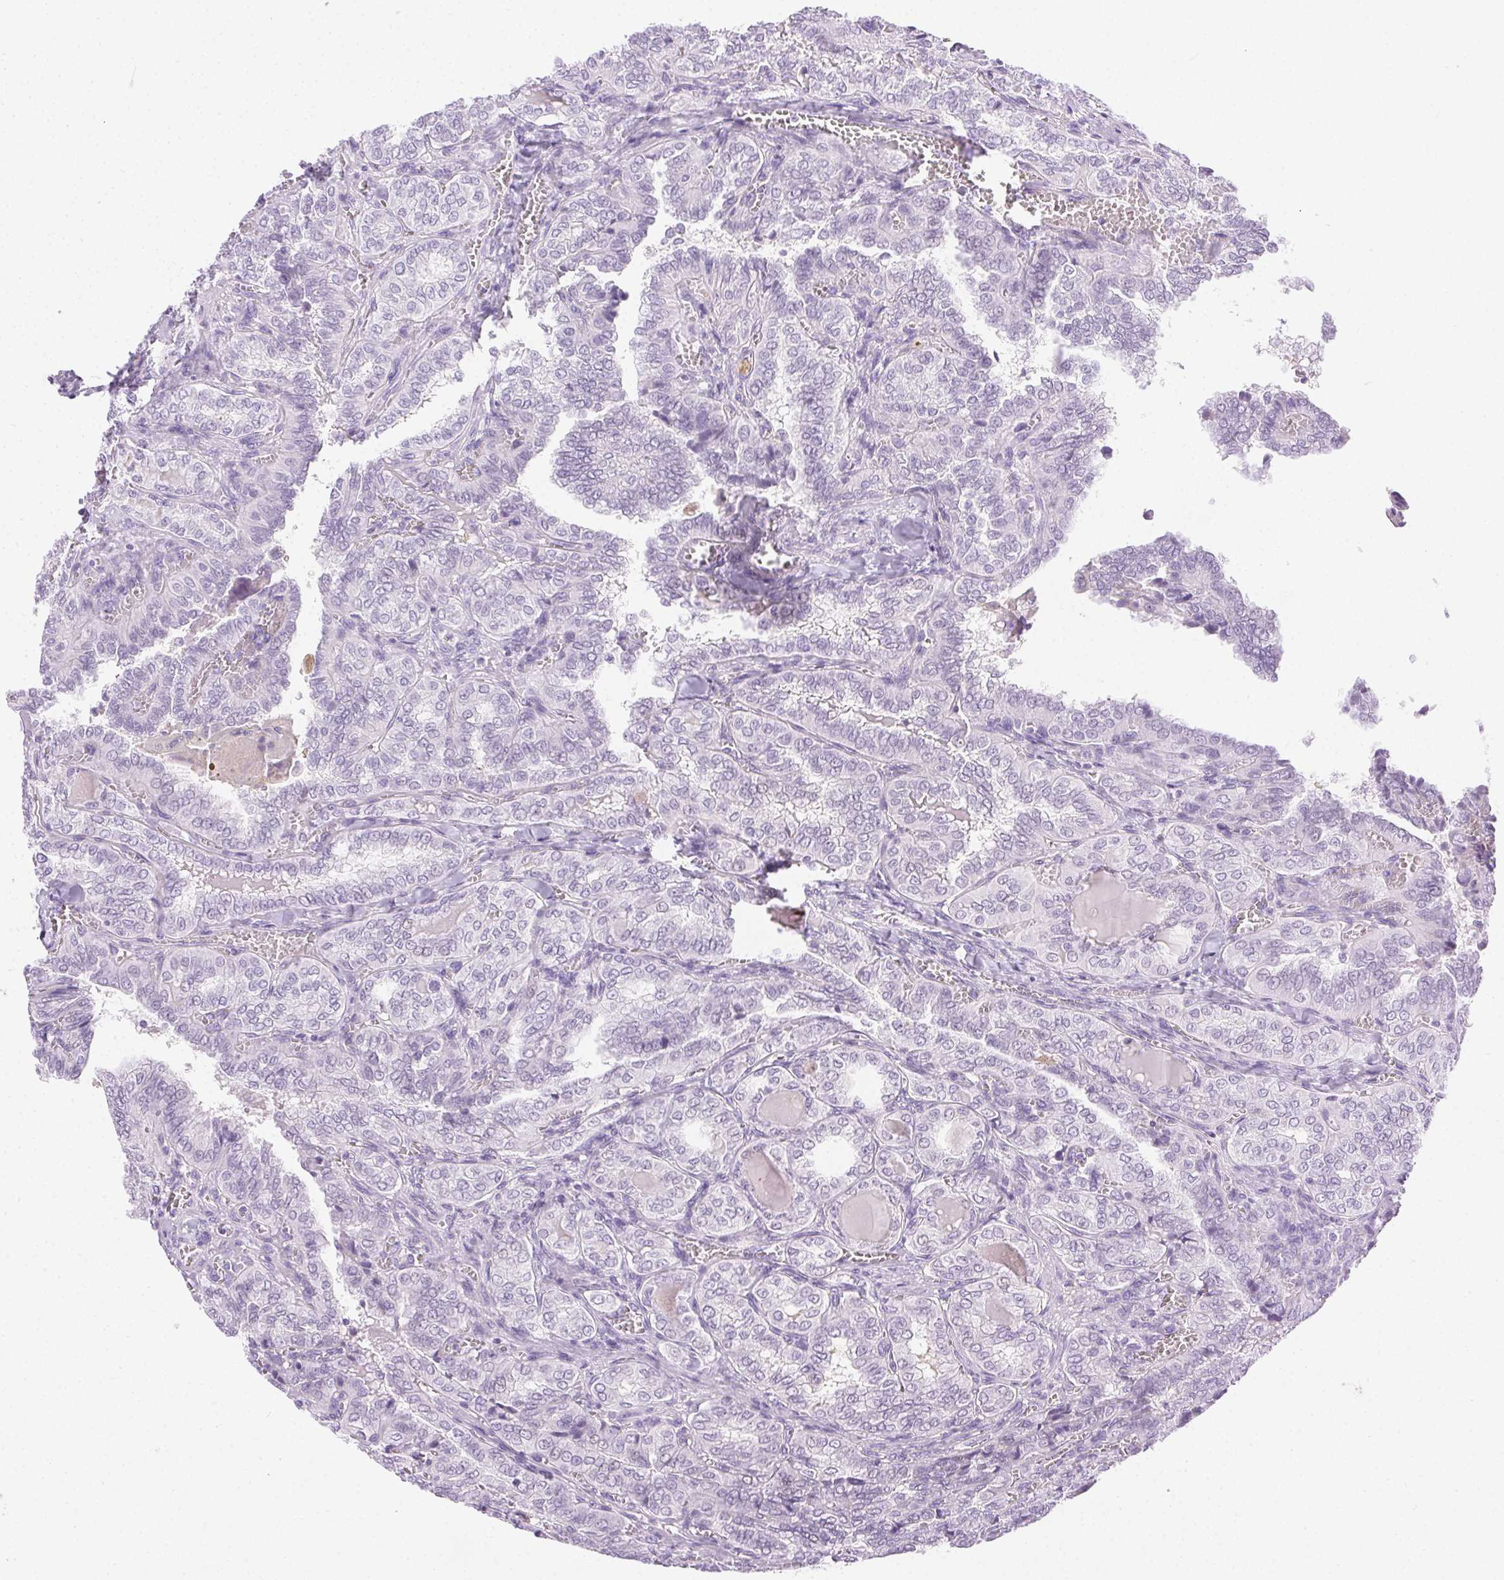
{"staining": {"intensity": "negative", "quantity": "none", "location": "none"}, "tissue": "thyroid cancer", "cell_type": "Tumor cells", "image_type": "cancer", "snomed": [{"axis": "morphology", "description": "Papillary adenocarcinoma, NOS"}, {"axis": "topography", "description": "Thyroid gland"}], "caption": "Immunohistochemical staining of human thyroid cancer (papillary adenocarcinoma) exhibits no significant staining in tumor cells.", "gene": "C20orf85", "patient": {"sex": "female", "age": 41}}